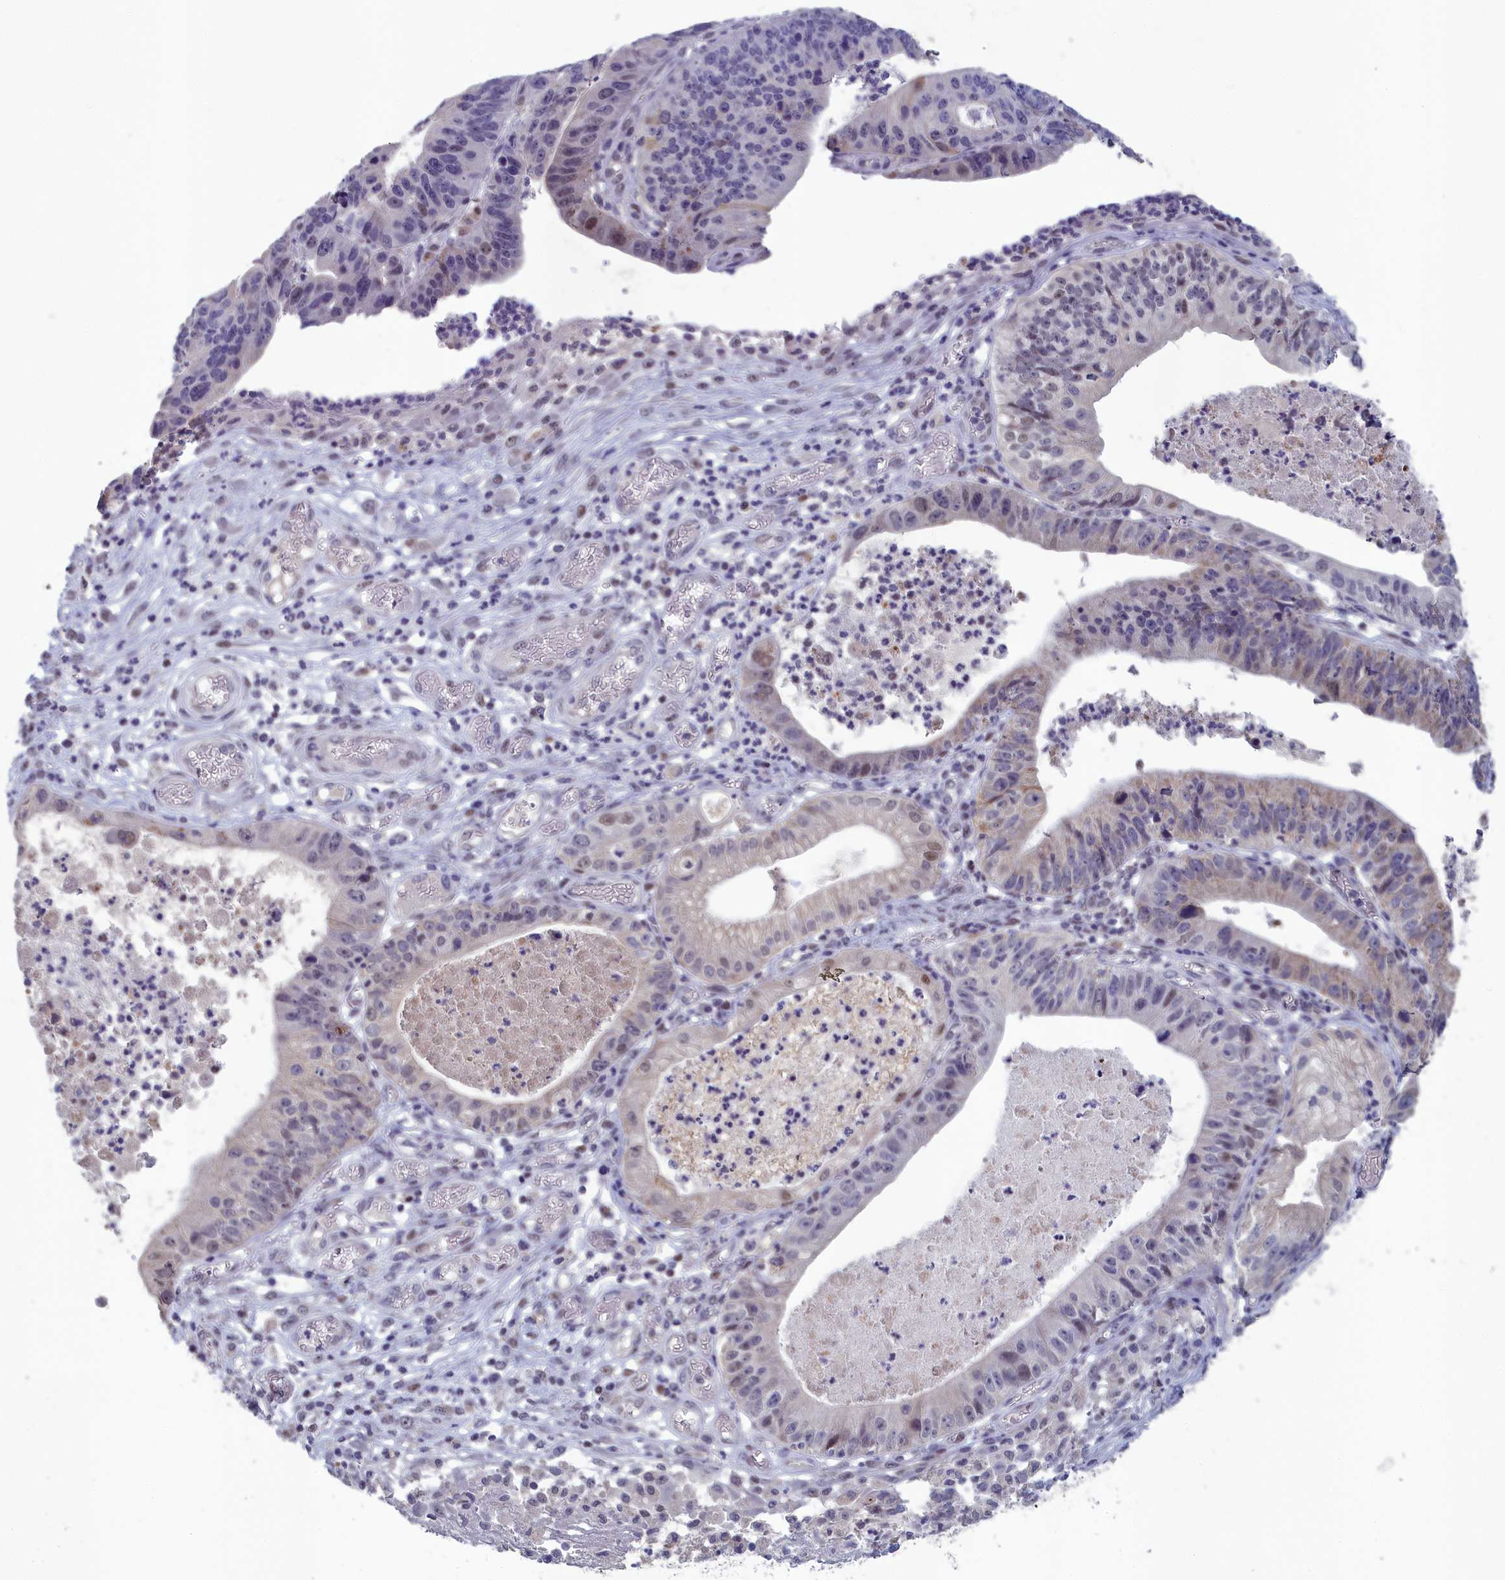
{"staining": {"intensity": "weak", "quantity": "<25%", "location": "nuclear"}, "tissue": "stomach cancer", "cell_type": "Tumor cells", "image_type": "cancer", "snomed": [{"axis": "morphology", "description": "Adenocarcinoma, NOS"}, {"axis": "topography", "description": "Stomach"}], "caption": "IHC histopathology image of human stomach cancer (adenocarcinoma) stained for a protein (brown), which exhibits no positivity in tumor cells. Brightfield microscopy of immunohistochemistry (IHC) stained with DAB (brown) and hematoxylin (blue), captured at high magnification.", "gene": "MT-CO3", "patient": {"sex": "male", "age": 59}}